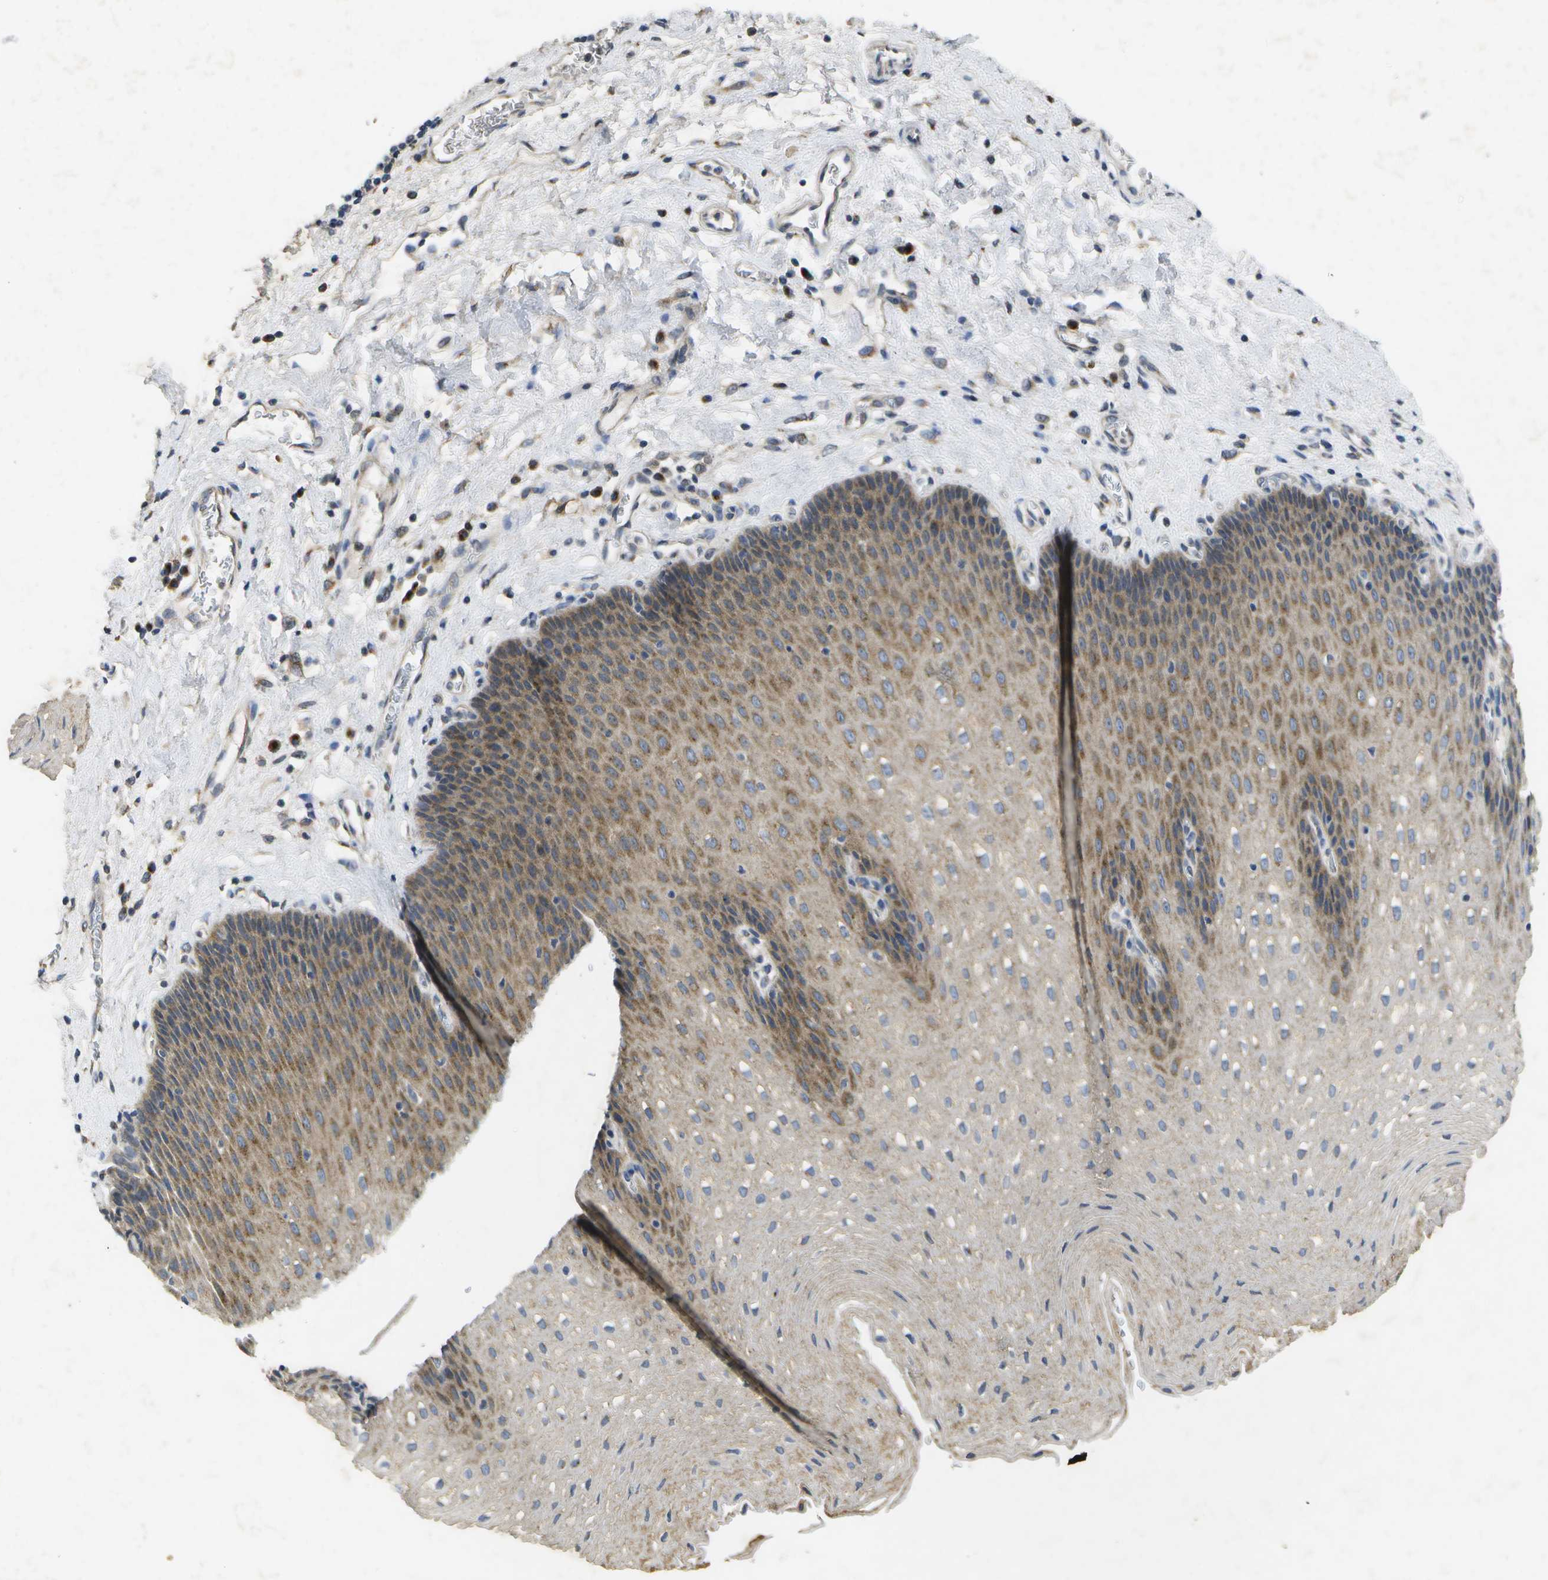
{"staining": {"intensity": "moderate", "quantity": "25%-75%", "location": "cytoplasmic/membranous"}, "tissue": "esophagus", "cell_type": "Squamous epithelial cells", "image_type": "normal", "snomed": [{"axis": "morphology", "description": "Normal tissue, NOS"}, {"axis": "topography", "description": "Esophagus"}], "caption": "Esophagus stained with DAB IHC demonstrates medium levels of moderate cytoplasmic/membranous staining in about 25%-75% of squamous epithelial cells.", "gene": "KDELR1", "patient": {"sex": "male", "age": 48}}